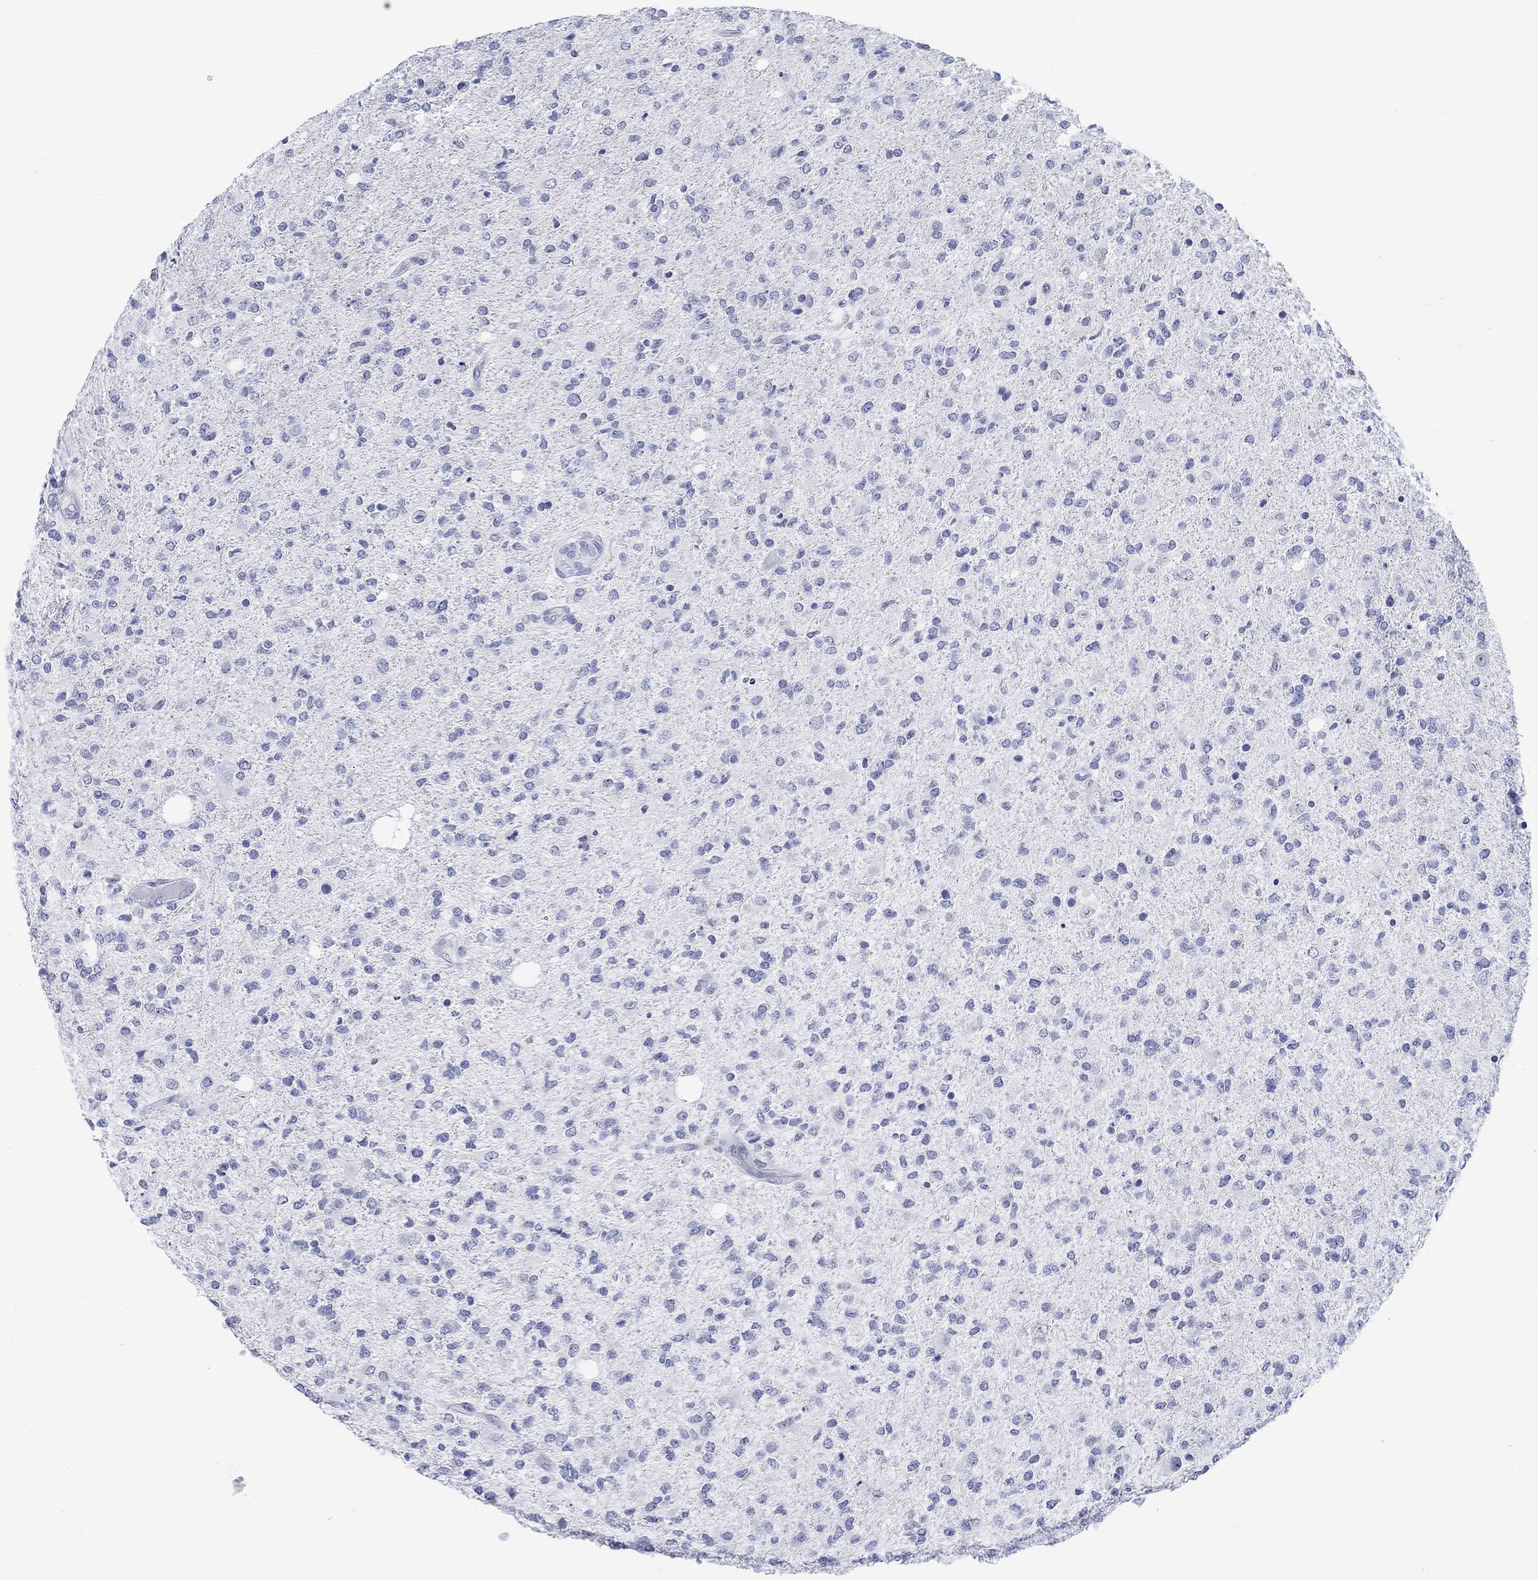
{"staining": {"intensity": "negative", "quantity": "none", "location": "none"}, "tissue": "glioma", "cell_type": "Tumor cells", "image_type": "cancer", "snomed": [{"axis": "morphology", "description": "Glioma, malignant, High grade"}, {"axis": "topography", "description": "Cerebral cortex"}], "caption": "DAB immunohistochemical staining of human glioma demonstrates no significant staining in tumor cells.", "gene": "KRT76", "patient": {"sex": "male", "age": 70}}